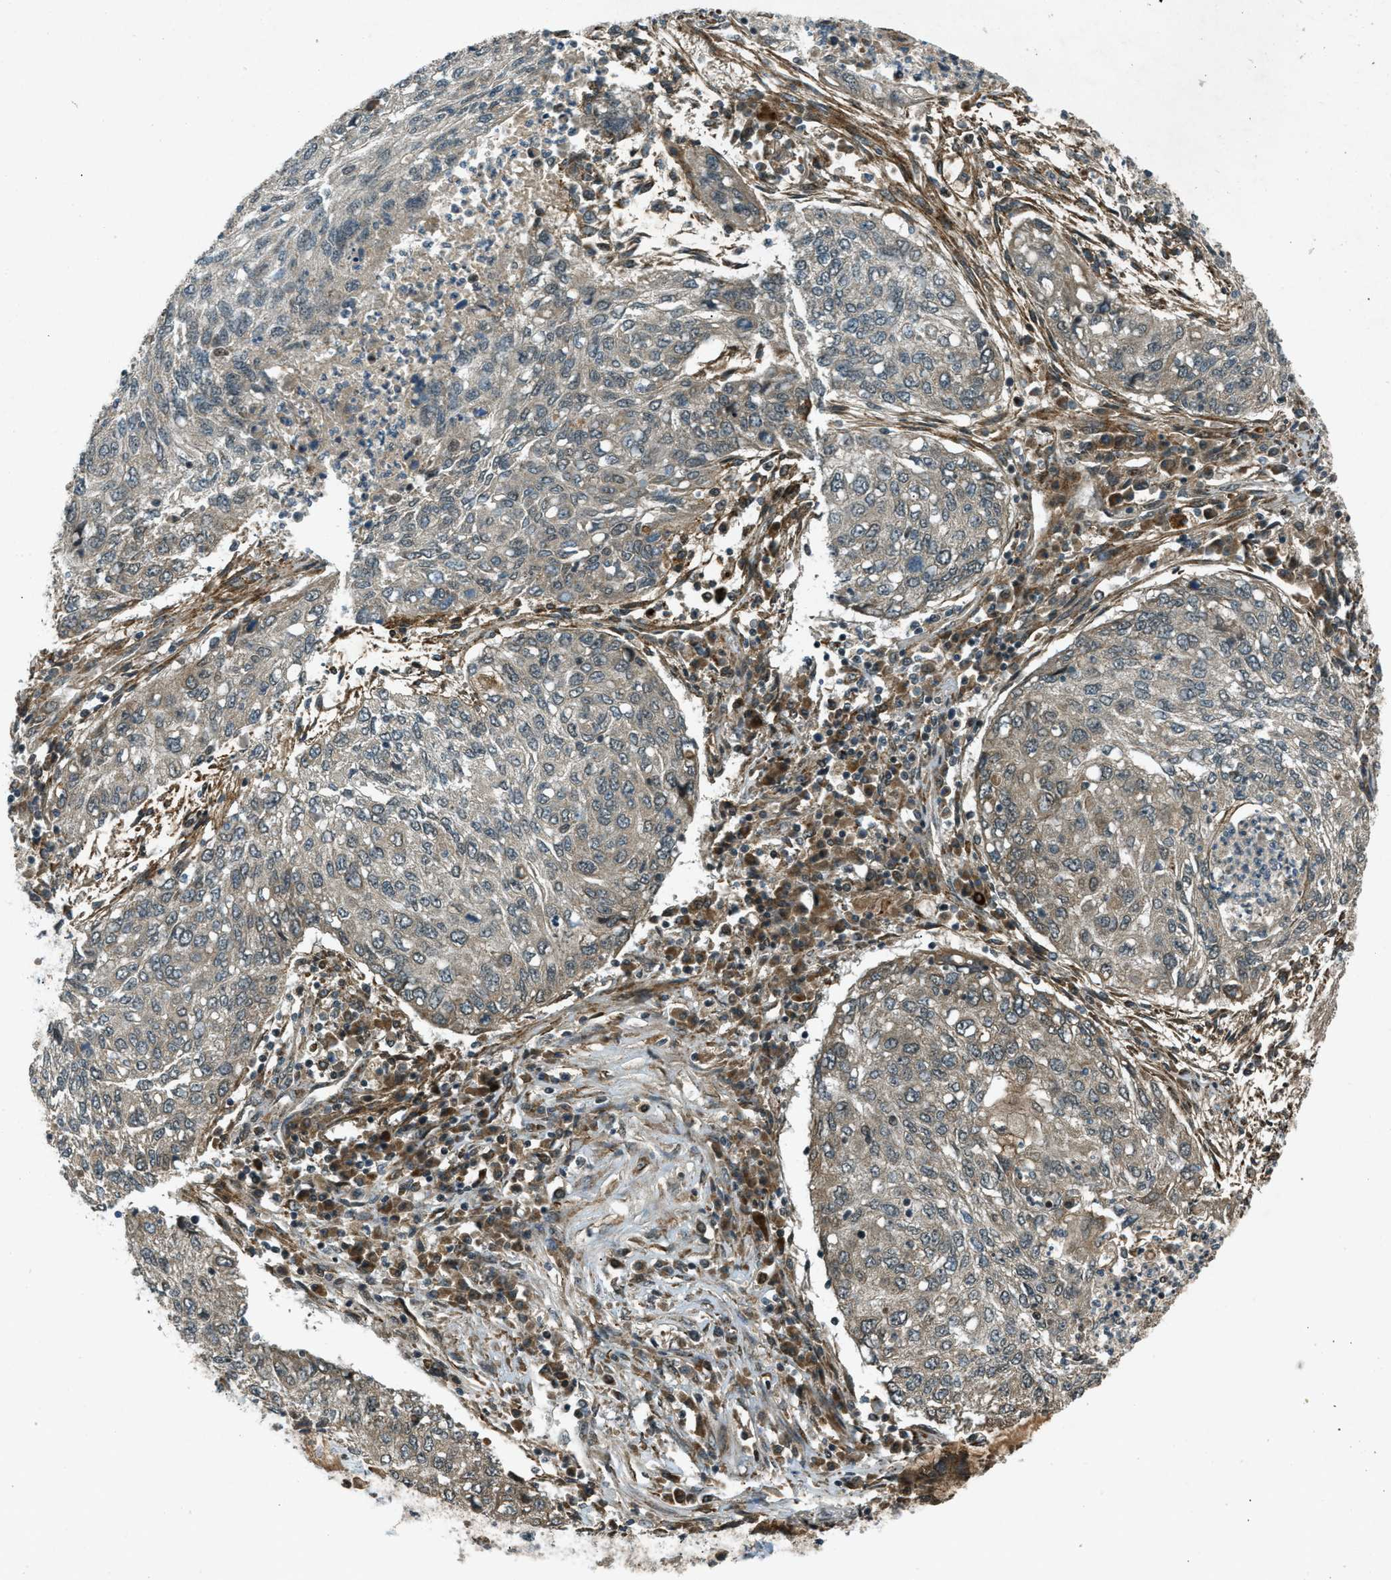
{"staining": {"intensity": "weak", "quantity": ">75%", "location": "cytoplasmic/membranous"}, "tissue": "lung cancer", "cell_type": "Tumor cells", "image_type": "cancer", "snomed": [{"axis": "morphology", "description": "Squamous cell carcinoma, NOS"}, {"axis": "topography", "description": "Lung"}], "caption": "About >75% of tumor cells in lung cancer (squamous cell carcinoma) reveal weak cytoplasmic/membranous protein staining as visualized by brown immunohistochemical staining.", "gene": "EIF2AK3", "patient": {"sex": "female", "age": 63}}